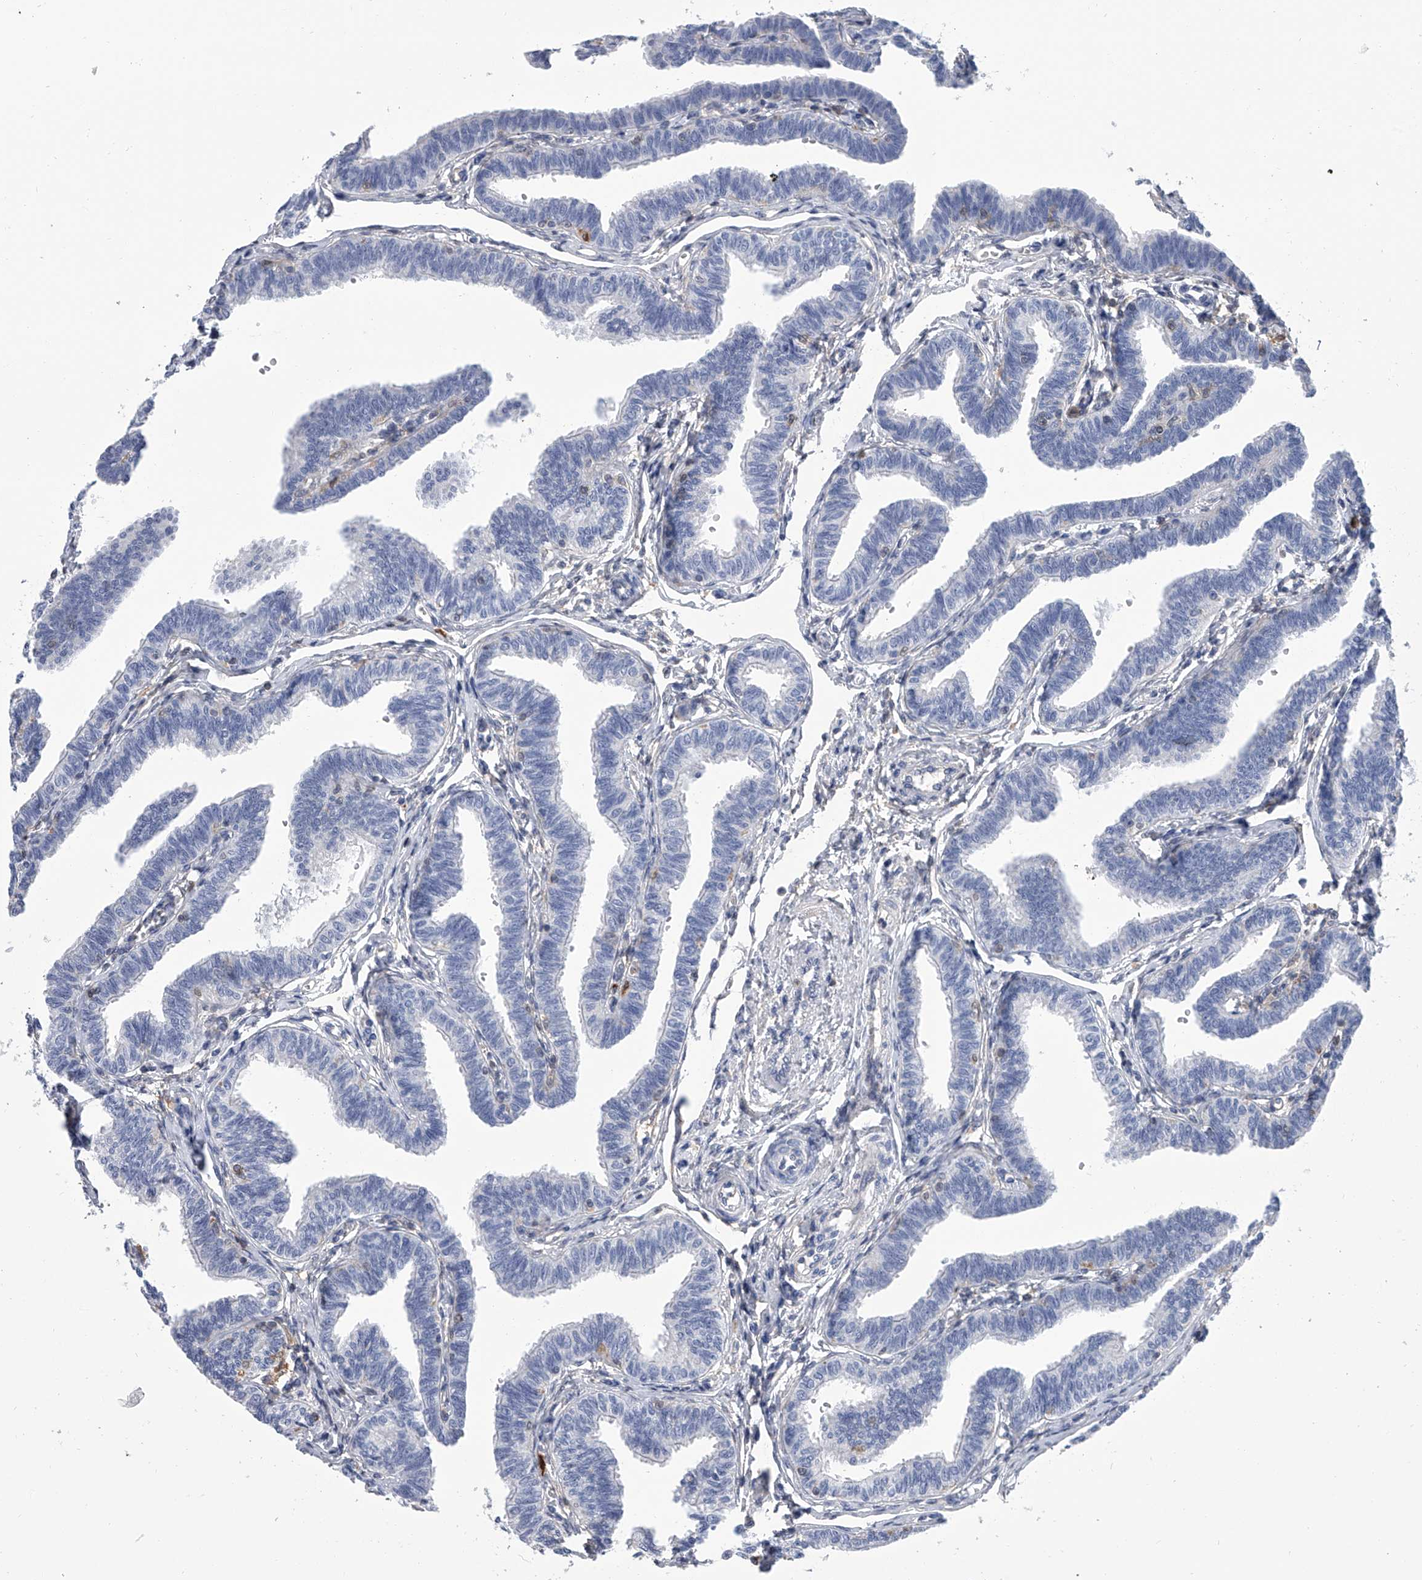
{"staining": {"intensity": "negative", "quantity": "none", "location": "none"}, "tissue": "fallopian tube", "cell_type": "Glandular cells", "image_type": "normal", "snomed": [{"axis": "morphology", "description": "Normal tissue, NOS"}, {"axis": "topography", "description": "Fallopian tube"}, {"axis": "topography", "description": "Ovary"}], "caption": "Image shows no protein expression in glandular cells of benign fallopian tube.", "gene": "SERPINB9", "patient": {"sex": "female", "age": 23}}